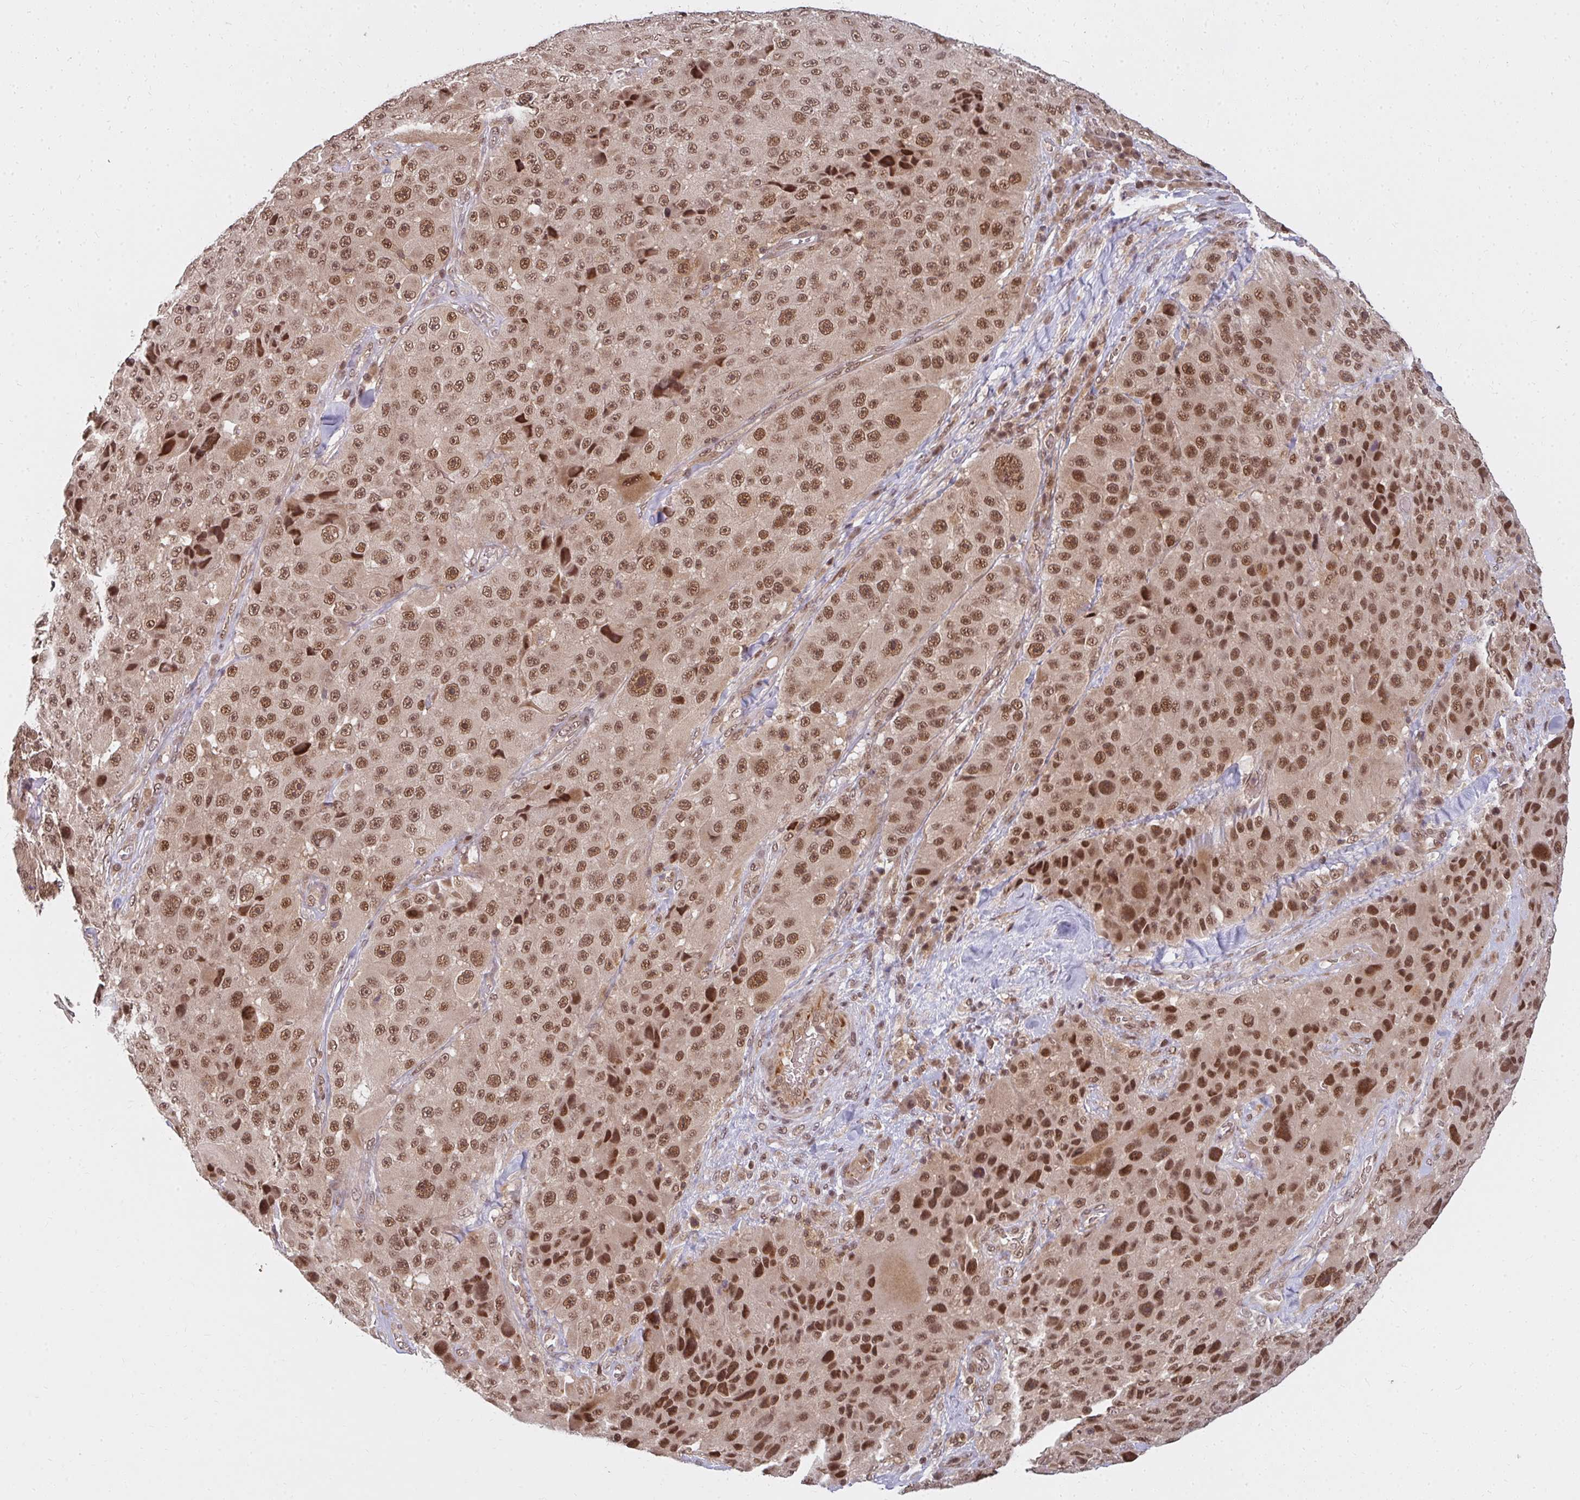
{"staining": {"intensity": "strong", "quantity": ">75%", "location": "nuclear"}, "tissue": "melanoma", "cell_type": "Tumor cells", "image_type": "cancer", "snomed": [{"axis": "morphology", "description": "Malignant melanoma, Metastatic site"}, {"axis": "topography", "description": "Lymph node"}], "caption": "Protein expression by immunohistochemistry reveals strong nuclear positivity in about >75% of tumor cells in malignant melanoma (metastatic site).", "gene": "GTF3C6", "patient": {"sex": "male", "age": 62}}